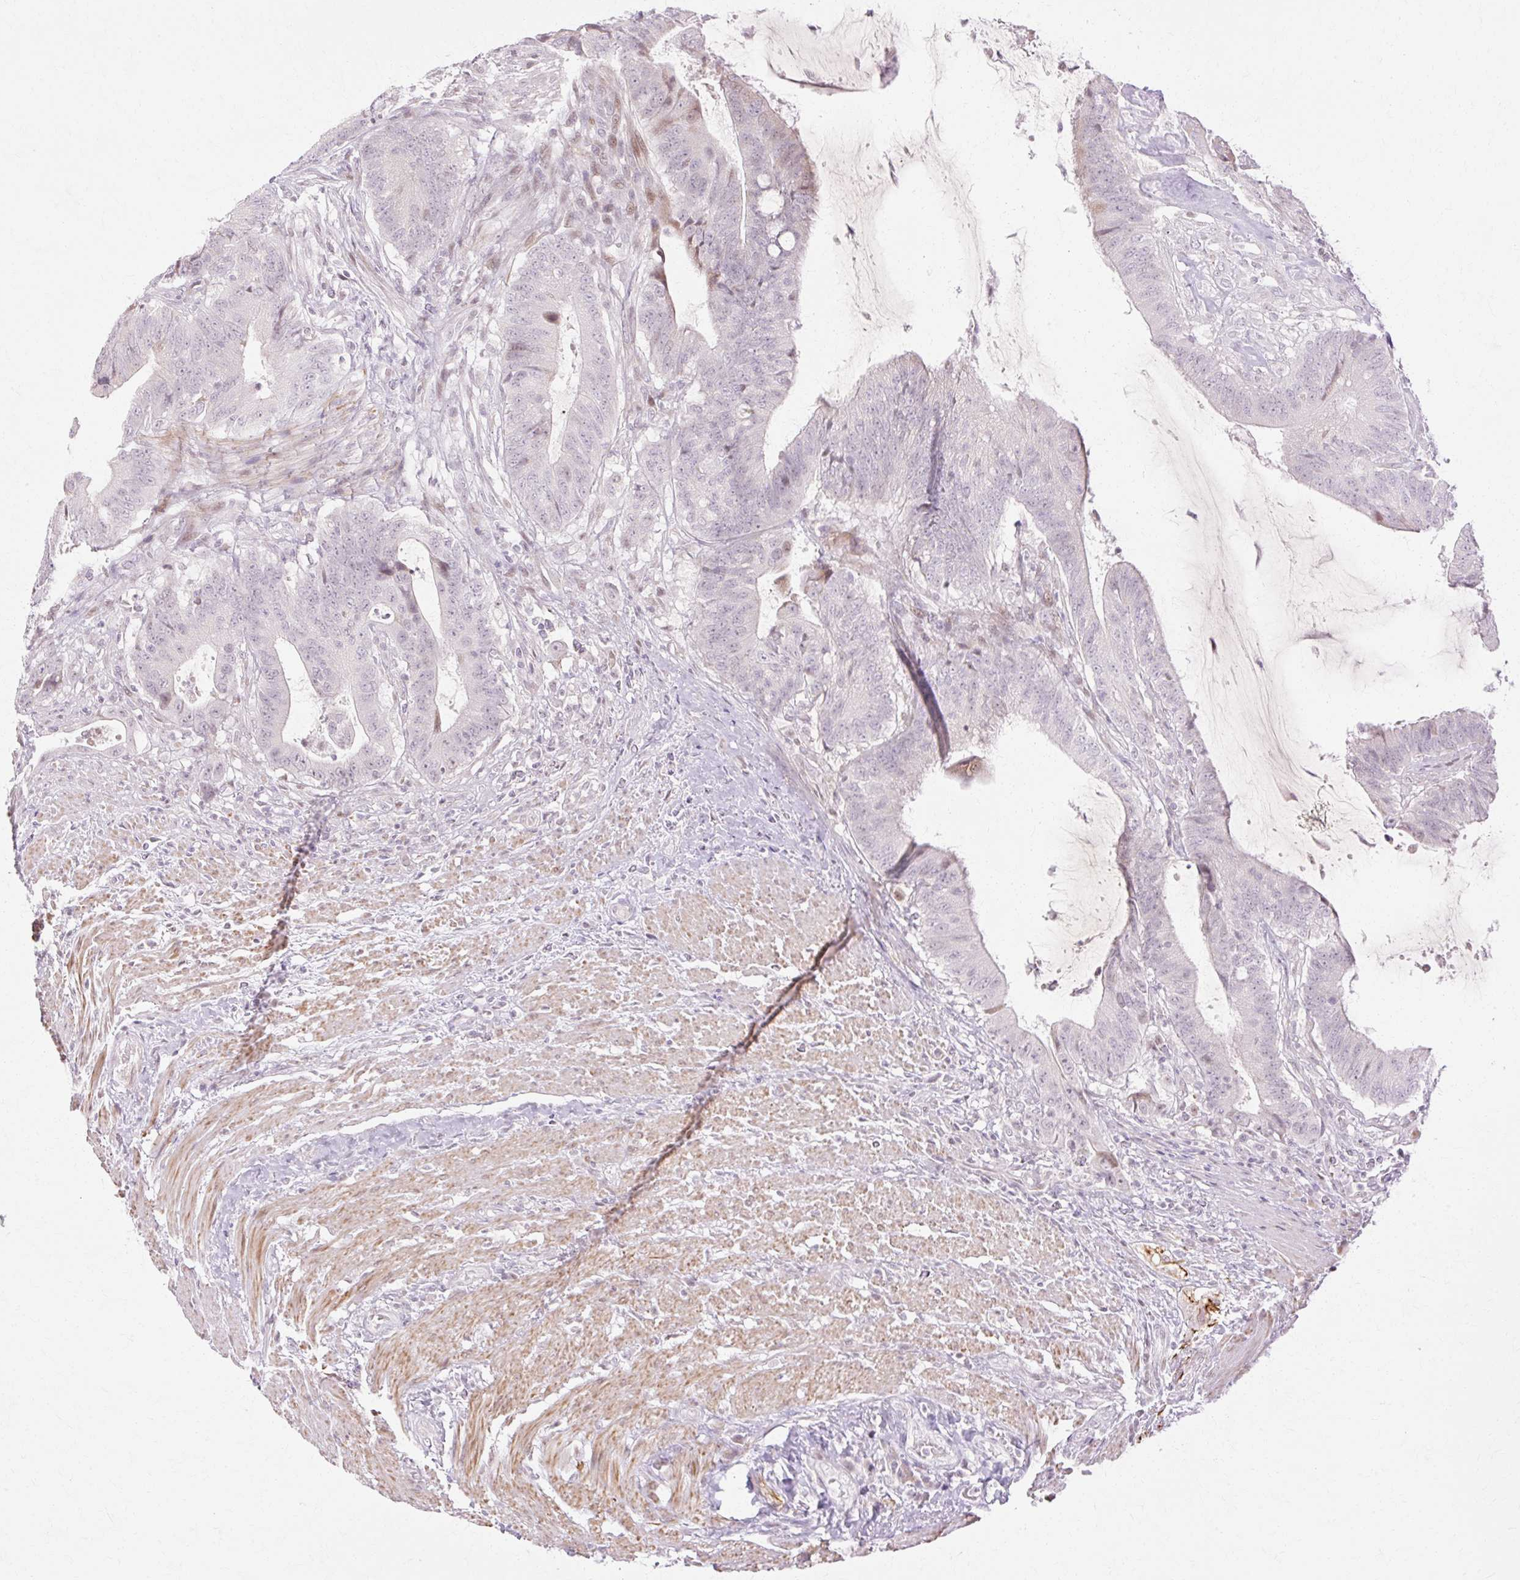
{"staining": {"intensity": "negative", "quantity": "none", "location": "none"}, "tissue": "colorectal cancer", "cell_type": "Tumor cells", "image_type": "cancer", "snomed": [{"axis": "morphology", "description": "Adenocarcinoma, NOS"}, {"axis": "topography", "description": "Colon"}], "caption": "Tumor cells show no significant protein positivity in colorectal cancer.", "gene": "C3orf49", "patient": {"sex": "female", "age": 43}}